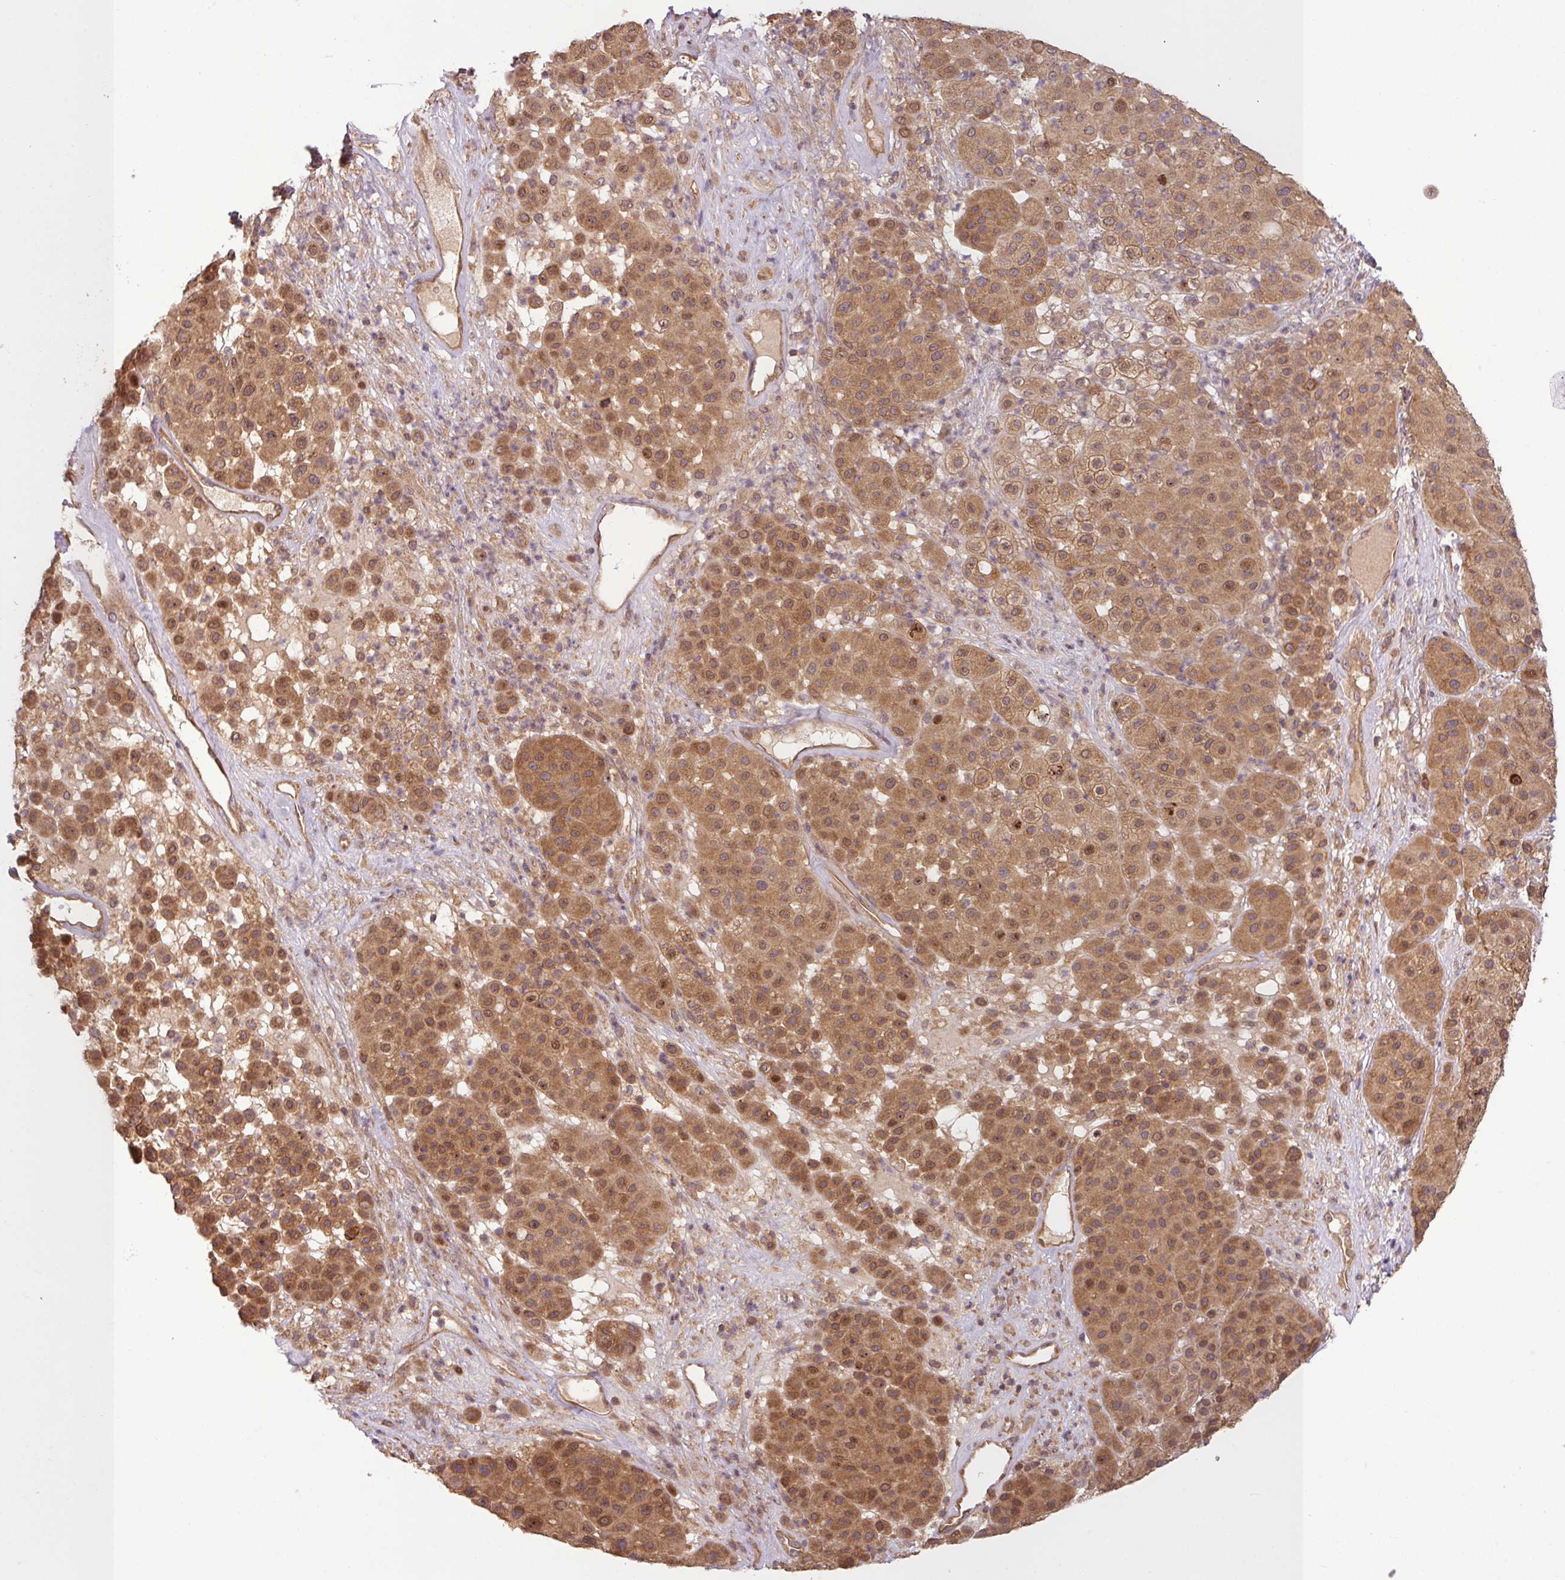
{"staining": {"intensity": "moderate", "quantity": ">75%", "location": "cytoplasmic/membranous,nuclear"}, "tissue": "melanoma", "cell_type": "Tumor cells", "image_type": "cancer", "snomed": [{"axis": "morphology", "description": "Malignant melanoma, Metastatic site"}, {"axis": "topography", "description": "Smooth muscle"}], "caption": "Protein expression analysis of malignant melanoma (metastatic site) exhibits moderate cytoplasmic/membranous and nuclear staining in about >75% of tumor cells.", "gene": "RNF31", "patient": {"sex": "male", "age": 41}}